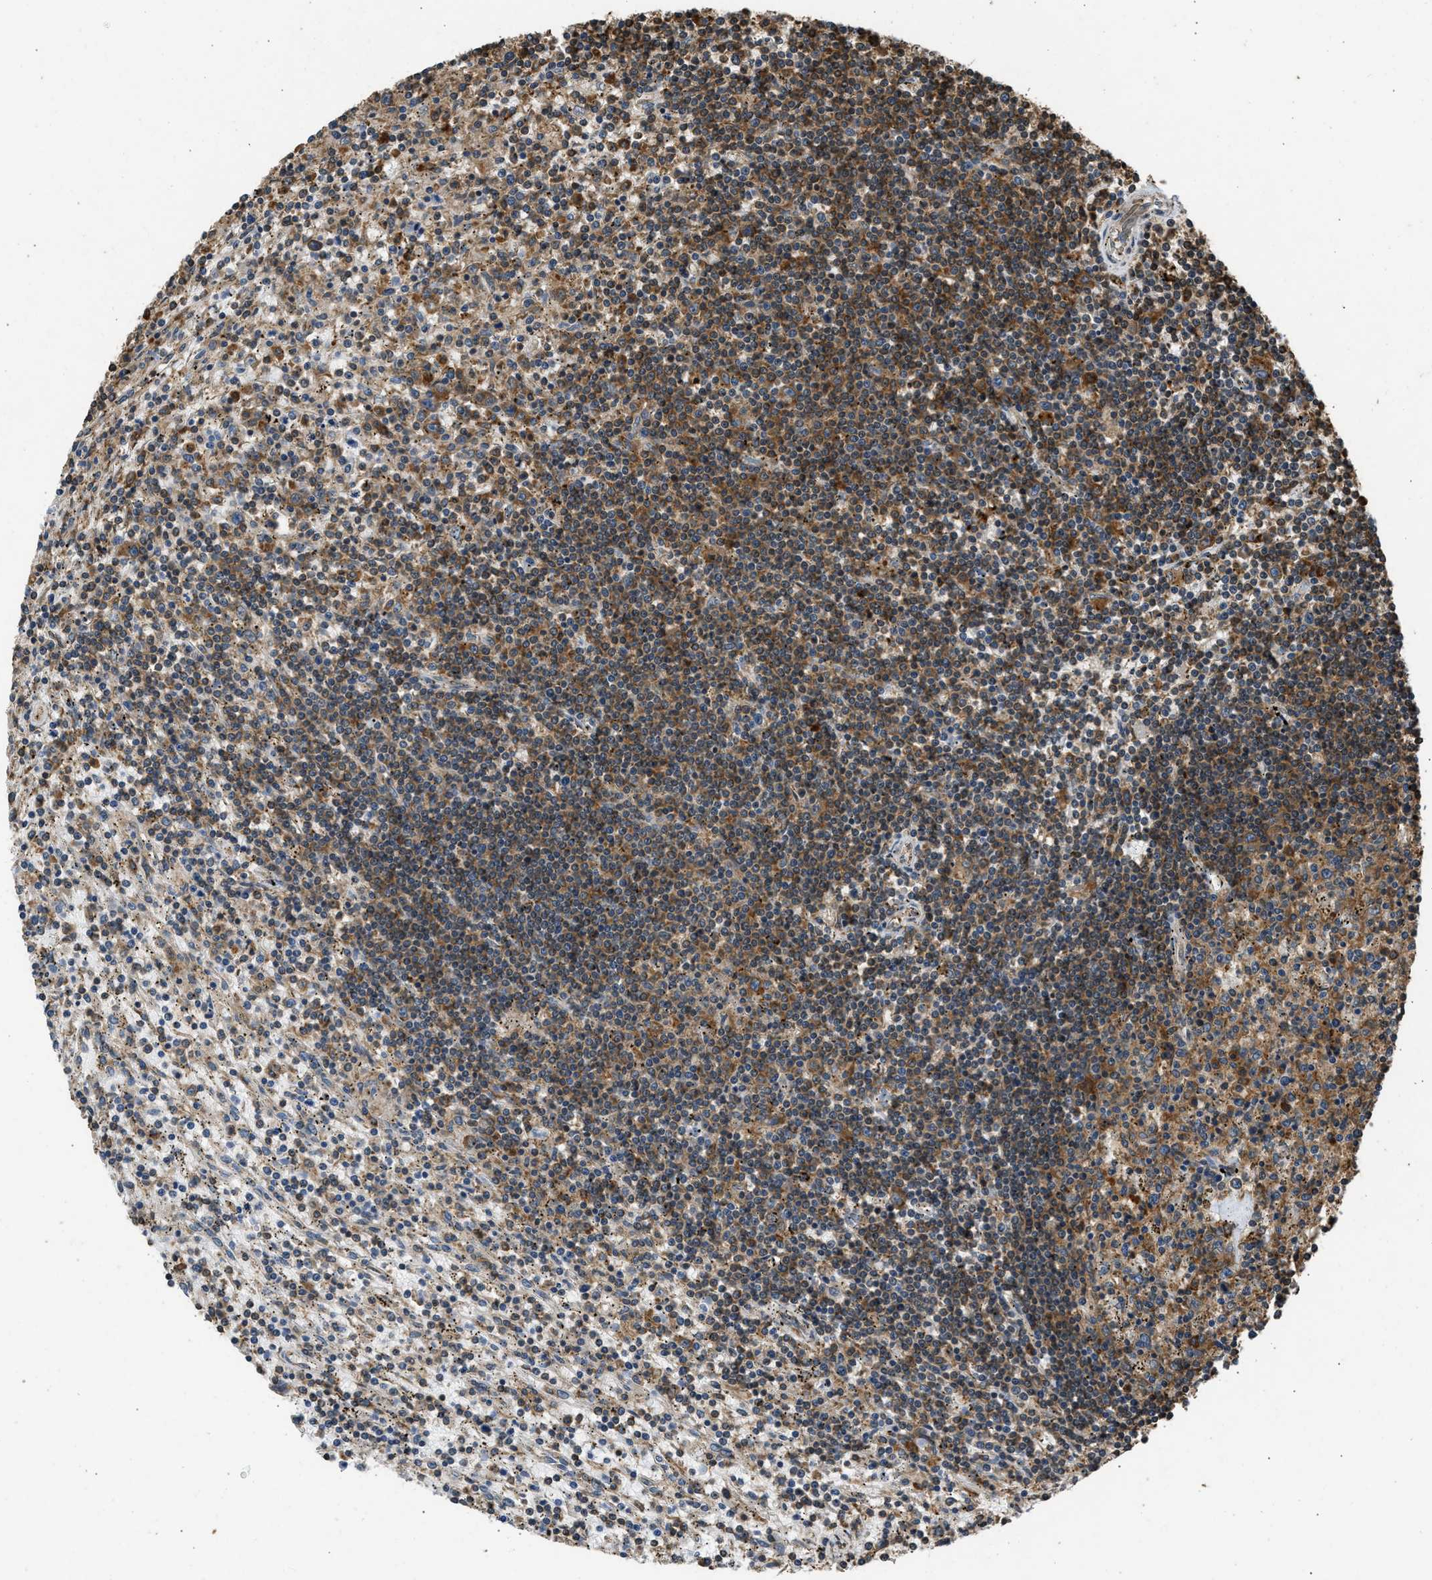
{"staining": {"intensity": "moderate", "quantity": ">75%", "location": "cytoplasmic/membranous"}, "tissue": "lymphoma", "cell_type": "Tumor cells", "image_type": "cancer", "snomed": [{"axis": "morphology", "description": "Malignant lymphoma, non-Hodgkin's type, Low grade"}, {"axis": "topography", "description": "Spleen"}], "caption": "Moderate cytoplasmic/membranous positivity is present in approximately >75% of tumor cells in lymphoma.", "gene": "SLC36A4", "patient": {"sex": "male", "age": 76}}